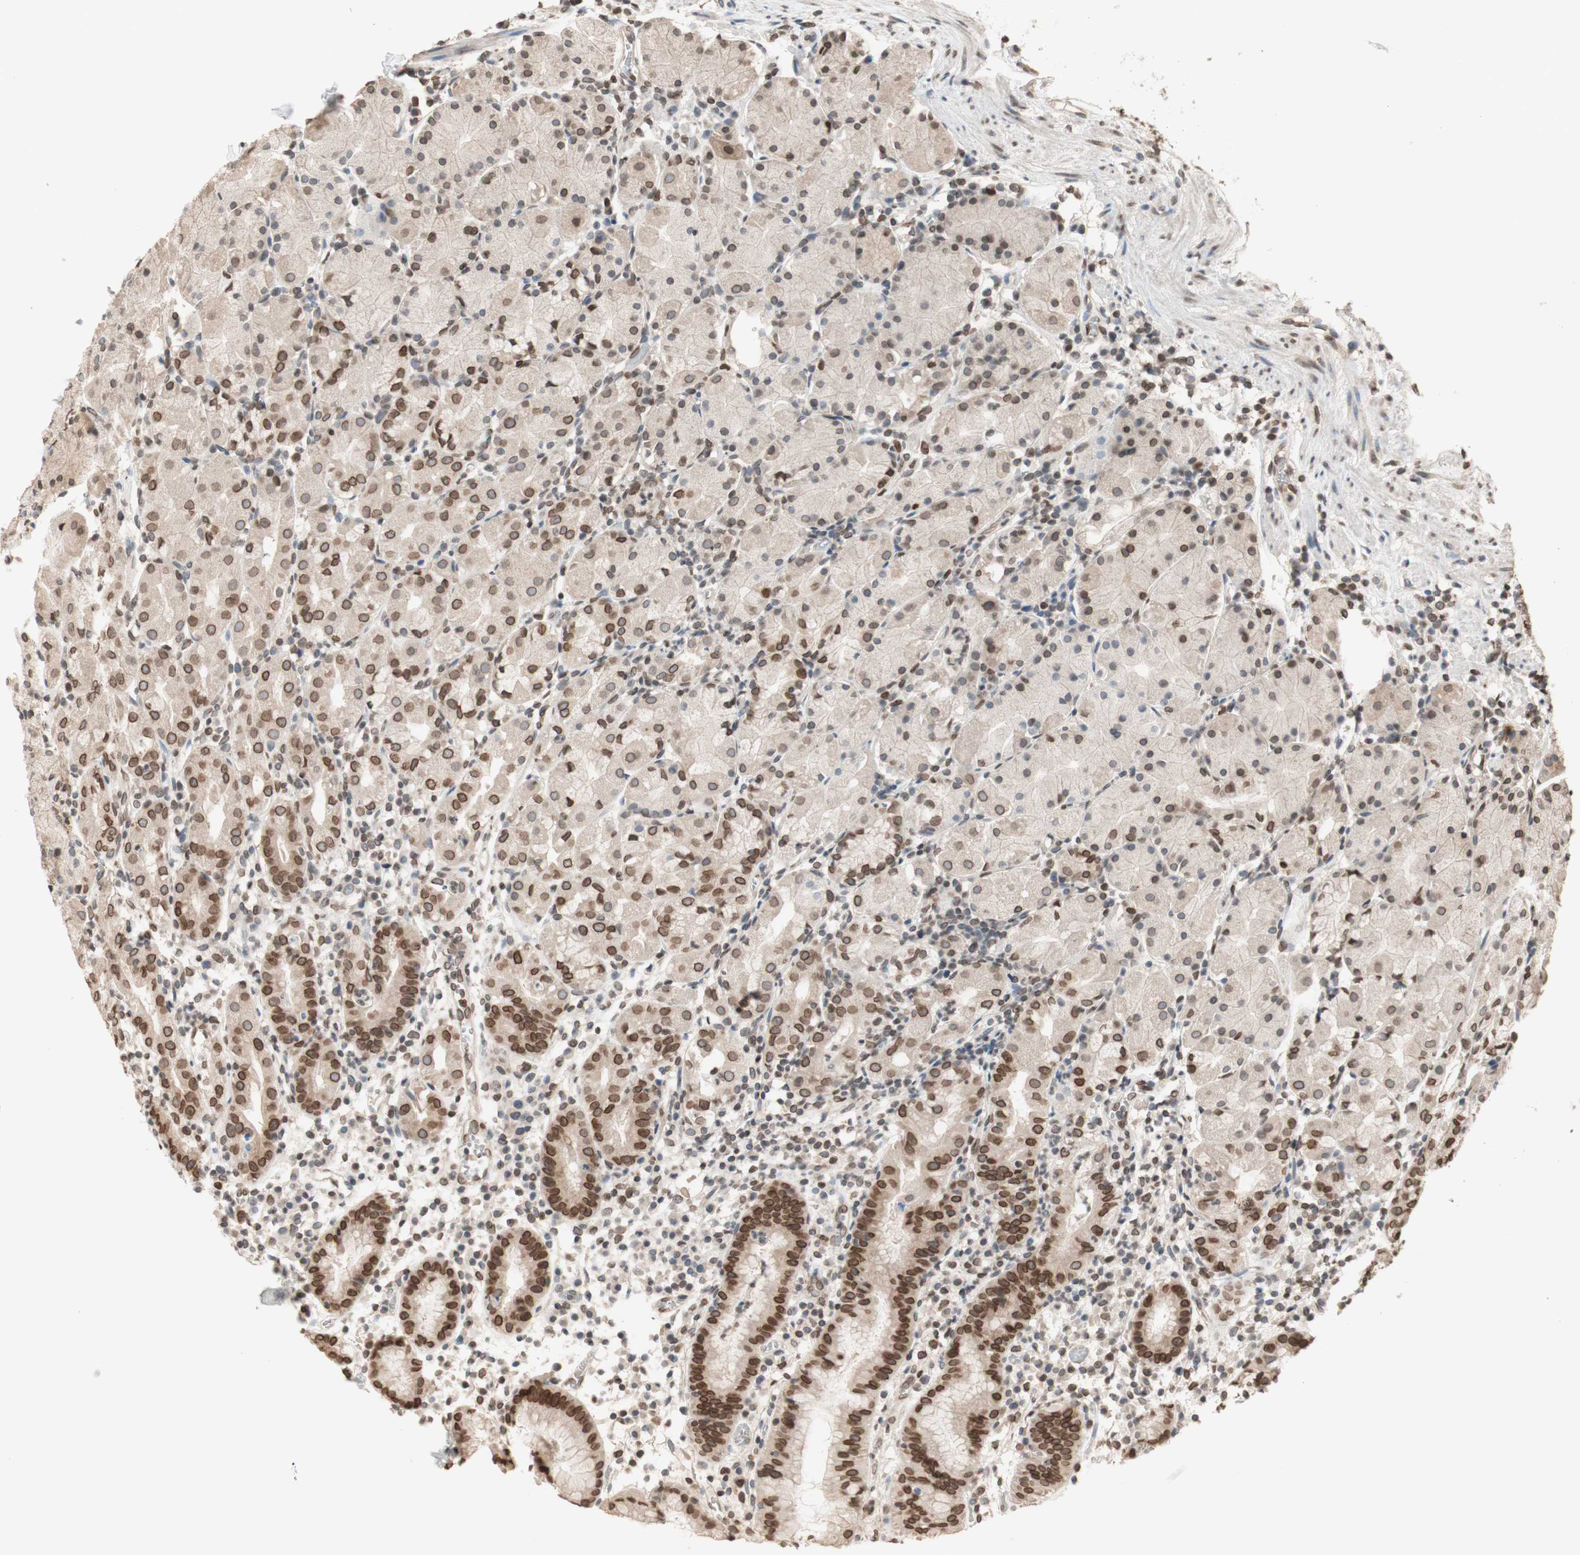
{"staining": {"intensity": "moderate", "quantity": ">75%", "location": "cytoplasmic/membranous,nuclear"}, "tissue": "stomach", "cell_type": "Glandular cells", "image_type": "normal", "snomed": [{"axis": "morphology", "description": "Normal tissue, NOS"}, {"axis": "topography", "description": "Stomach"}, {"axis": "topography", "description": "Stomach, lower"}], "caption": "A brown stain shows moderate cytoplasmic/membranous,nuclear expression of a protein in glandular cells of benign stomach.", "gene": "TMPO", "patient": {"sex": "female", "age": 75}}